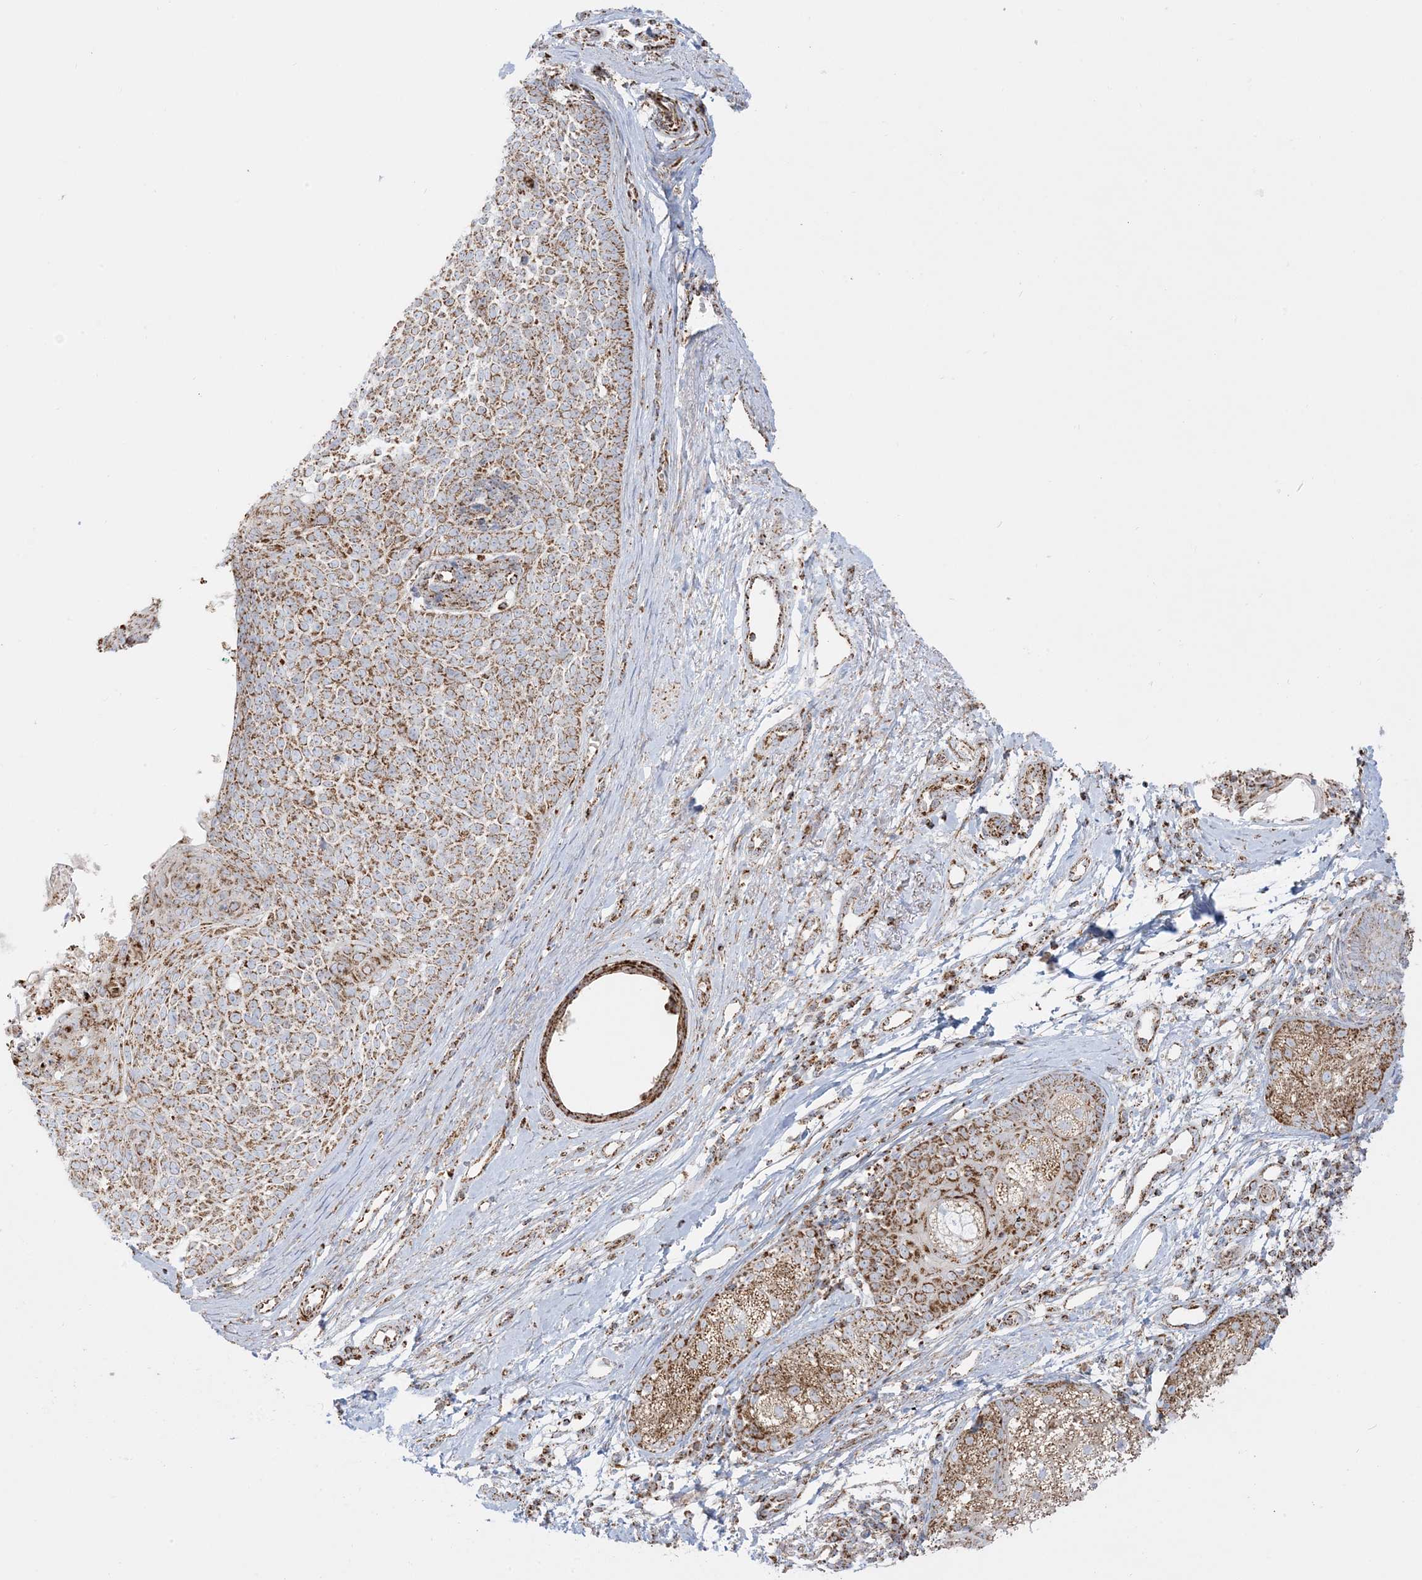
{"staining": {"intensity": "strong", "quantity": ">75%", "location": "cytoplasmic/membranous"}, "tissue": "skin cancer", "cell_type": "Tumor cells", "image_type": "cancer", "snomed": [{"axis": "morphology", "description": "Basal cell carcinoma"}, {"axis": "topography", "description": "Skin"}], "caption": "Immunohistochemistry of skin cancer (basal cell carcinoma) shows high levels of strong cytoplasmic/membranous expression in approximately >75% of tumor cells.", "gene": "MRPS36", "patient": {"sex": "female", "age": 81}}